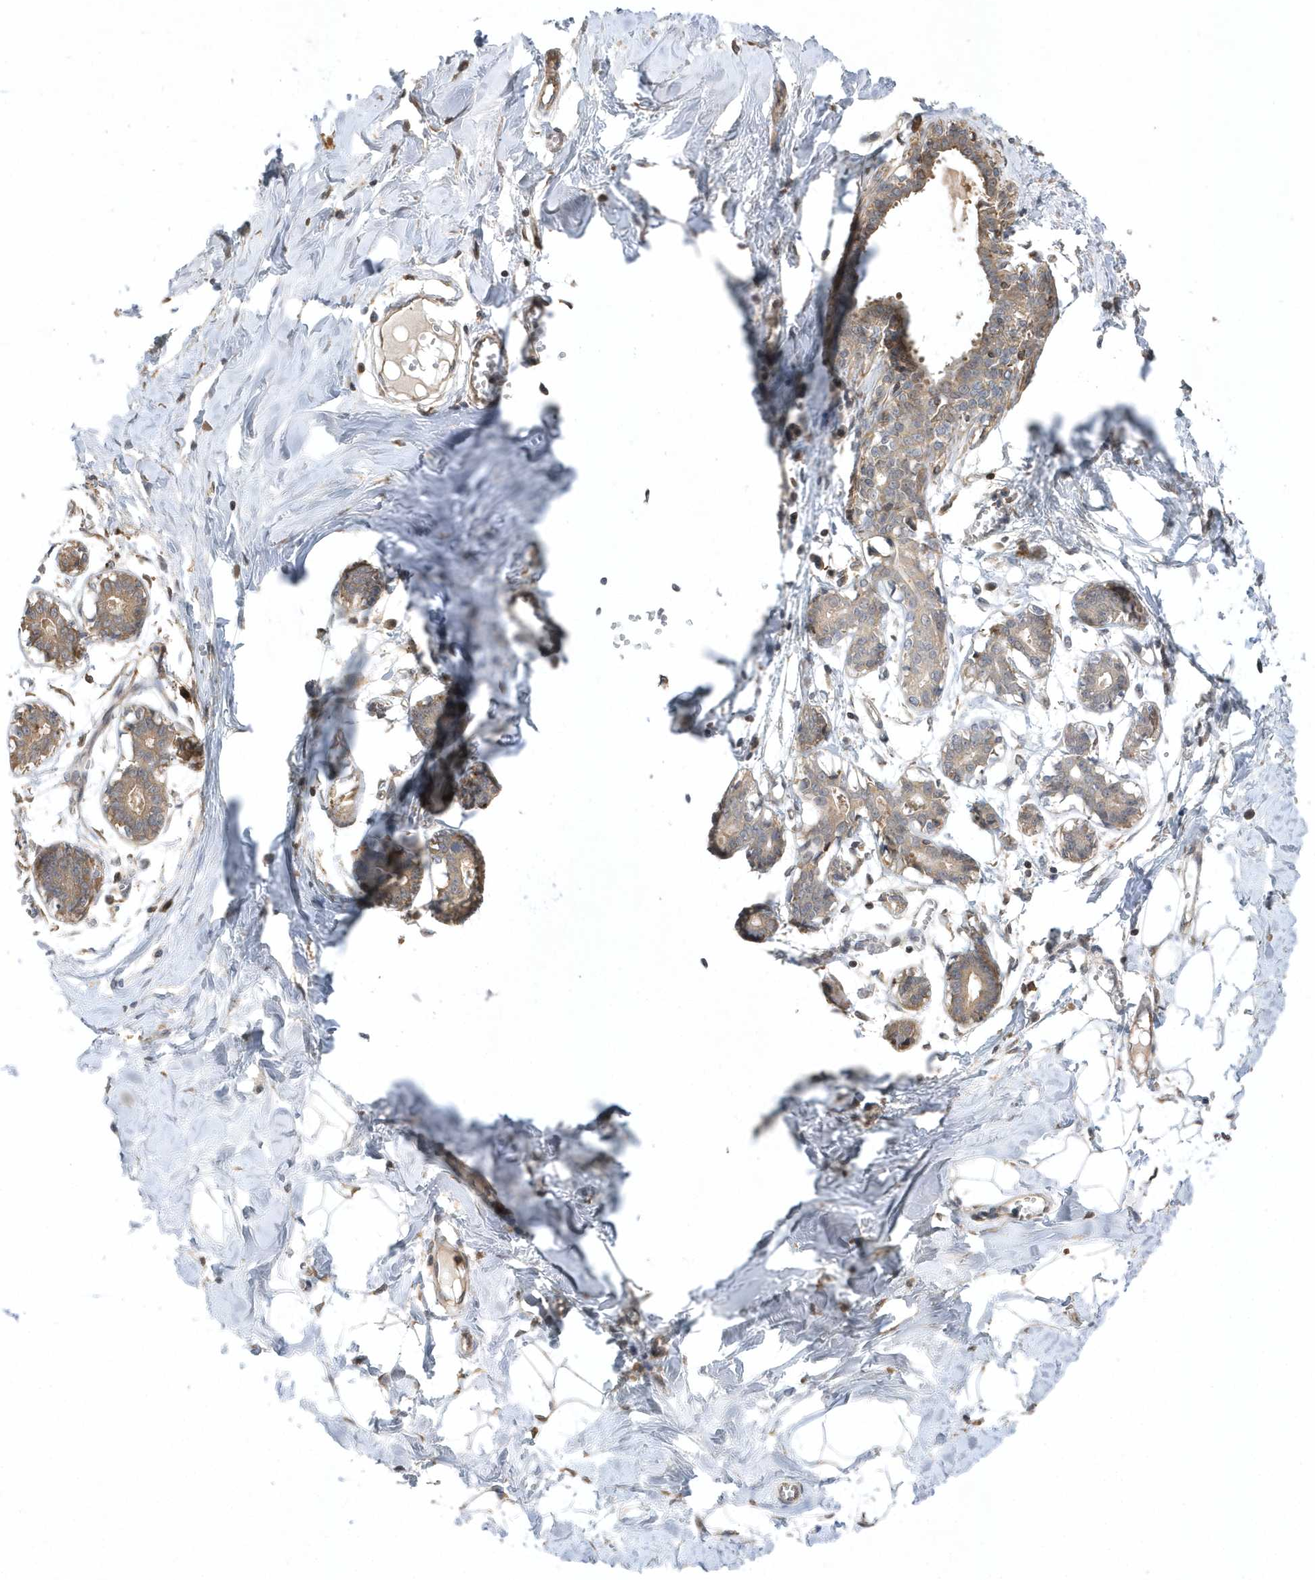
{"staining": {"intensity": "moderate", "quantity": ">75%", "location": "cytoplasmic/membranous"}, "tissue": "breast", "cell_type": "Adipocytes", "image_type": "normal", "snomed": [{"axis": "morphology", "description": "Normal tissue, NOS"}, {"axis": "topography", "description": "Breast"}], "caption": "Brown immunohistochemical staining in normal breast demonstrates moderate cytoplasmic/membranous positivity in approximately >75% of adipocytes.", "gene": "GFM2", "patient": {"sex": "female", "age": 27}}